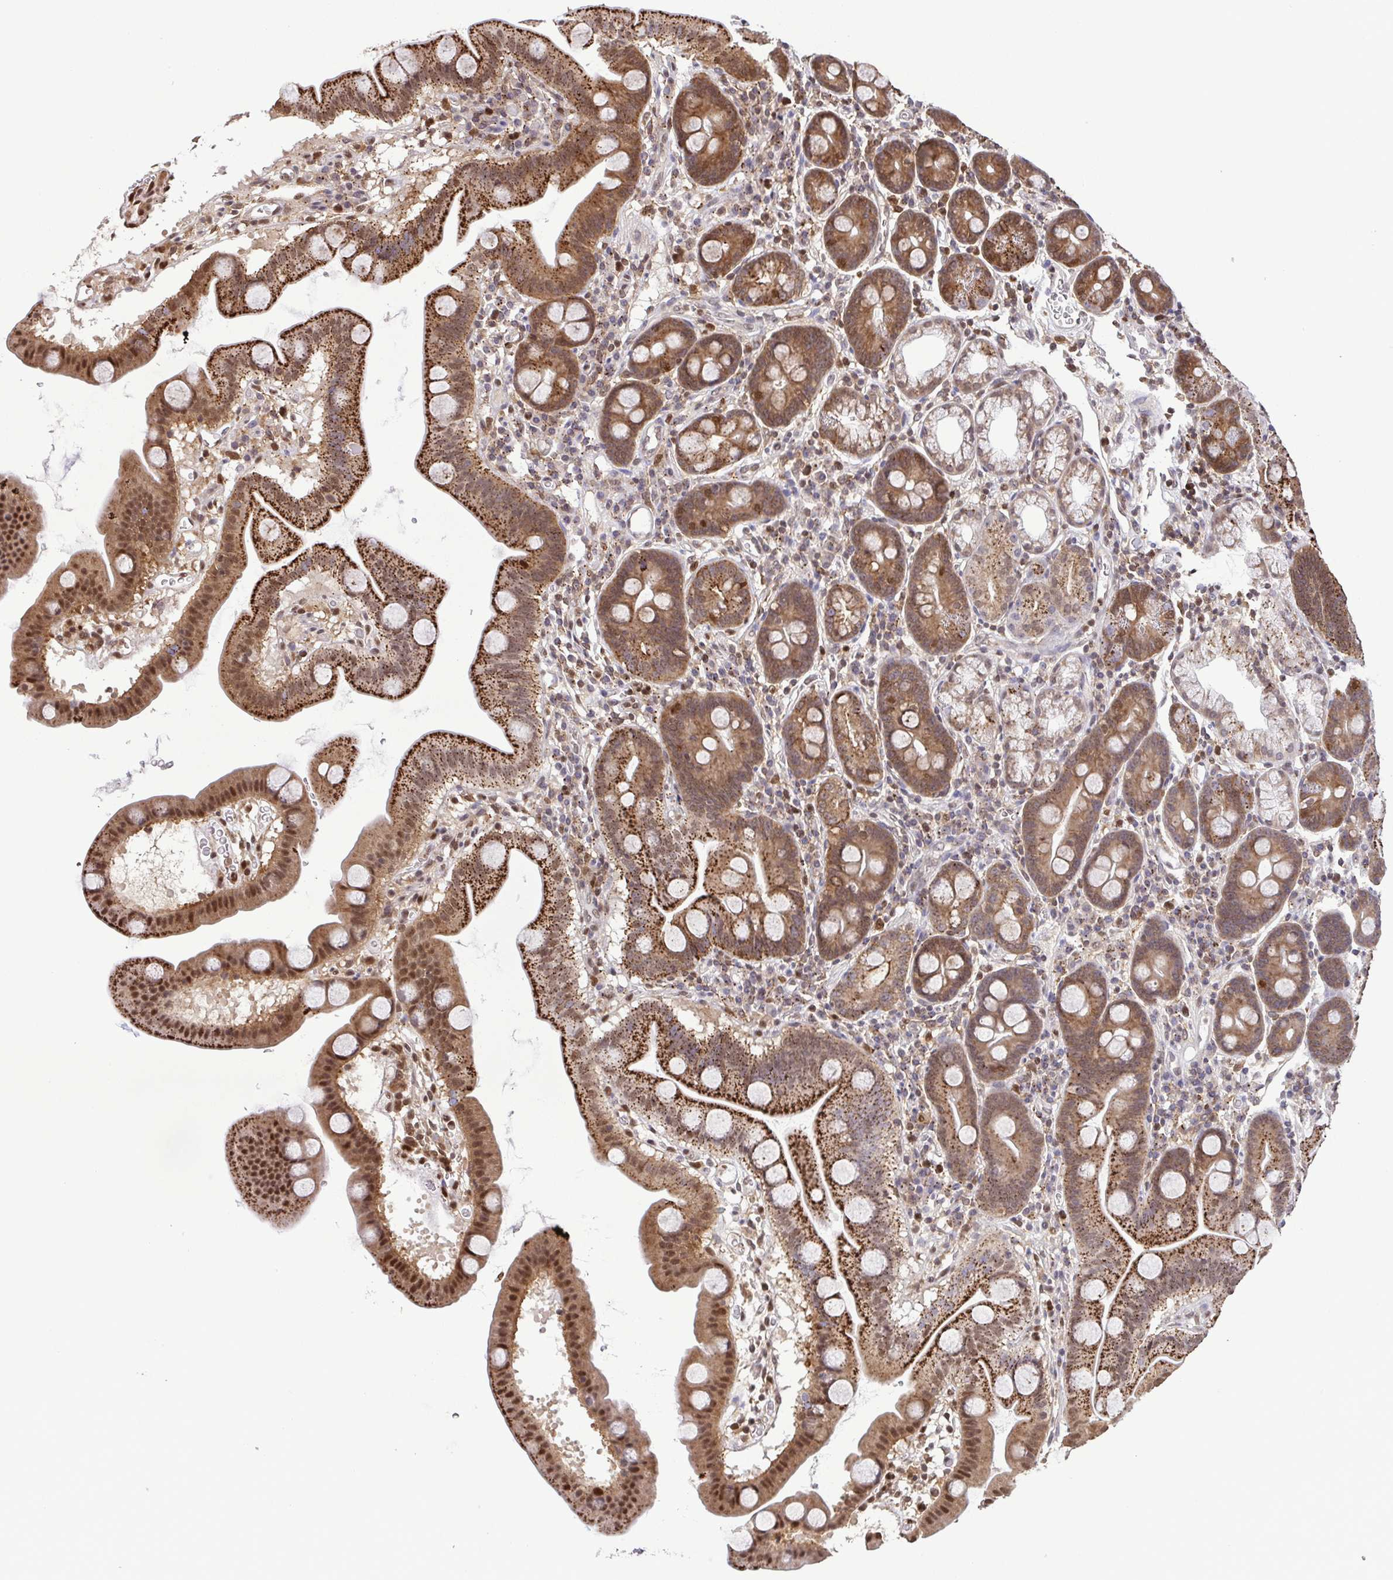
{"staining": {"intensity": "strong", "quantity": "25%-75%", "location": "cytoplasmic/membranous,nuclear"}, "tissue": "duodenum", "cell_type": "Glandular cells", "image_type": "normal", "snomed": [{"axis": "morphology", "description": "Normal tissue, NOS"}, {"axis": "topography", "description": "Duodenum"}], "caption": "Duodenum stained for a protein (brown) reveals strong cytoplasmic/membranous,nuclear positive staining in about 25%-75% of glandular cells.", "gene": "CHMP1B", "patient": {"sex": "male", "age": 59}}